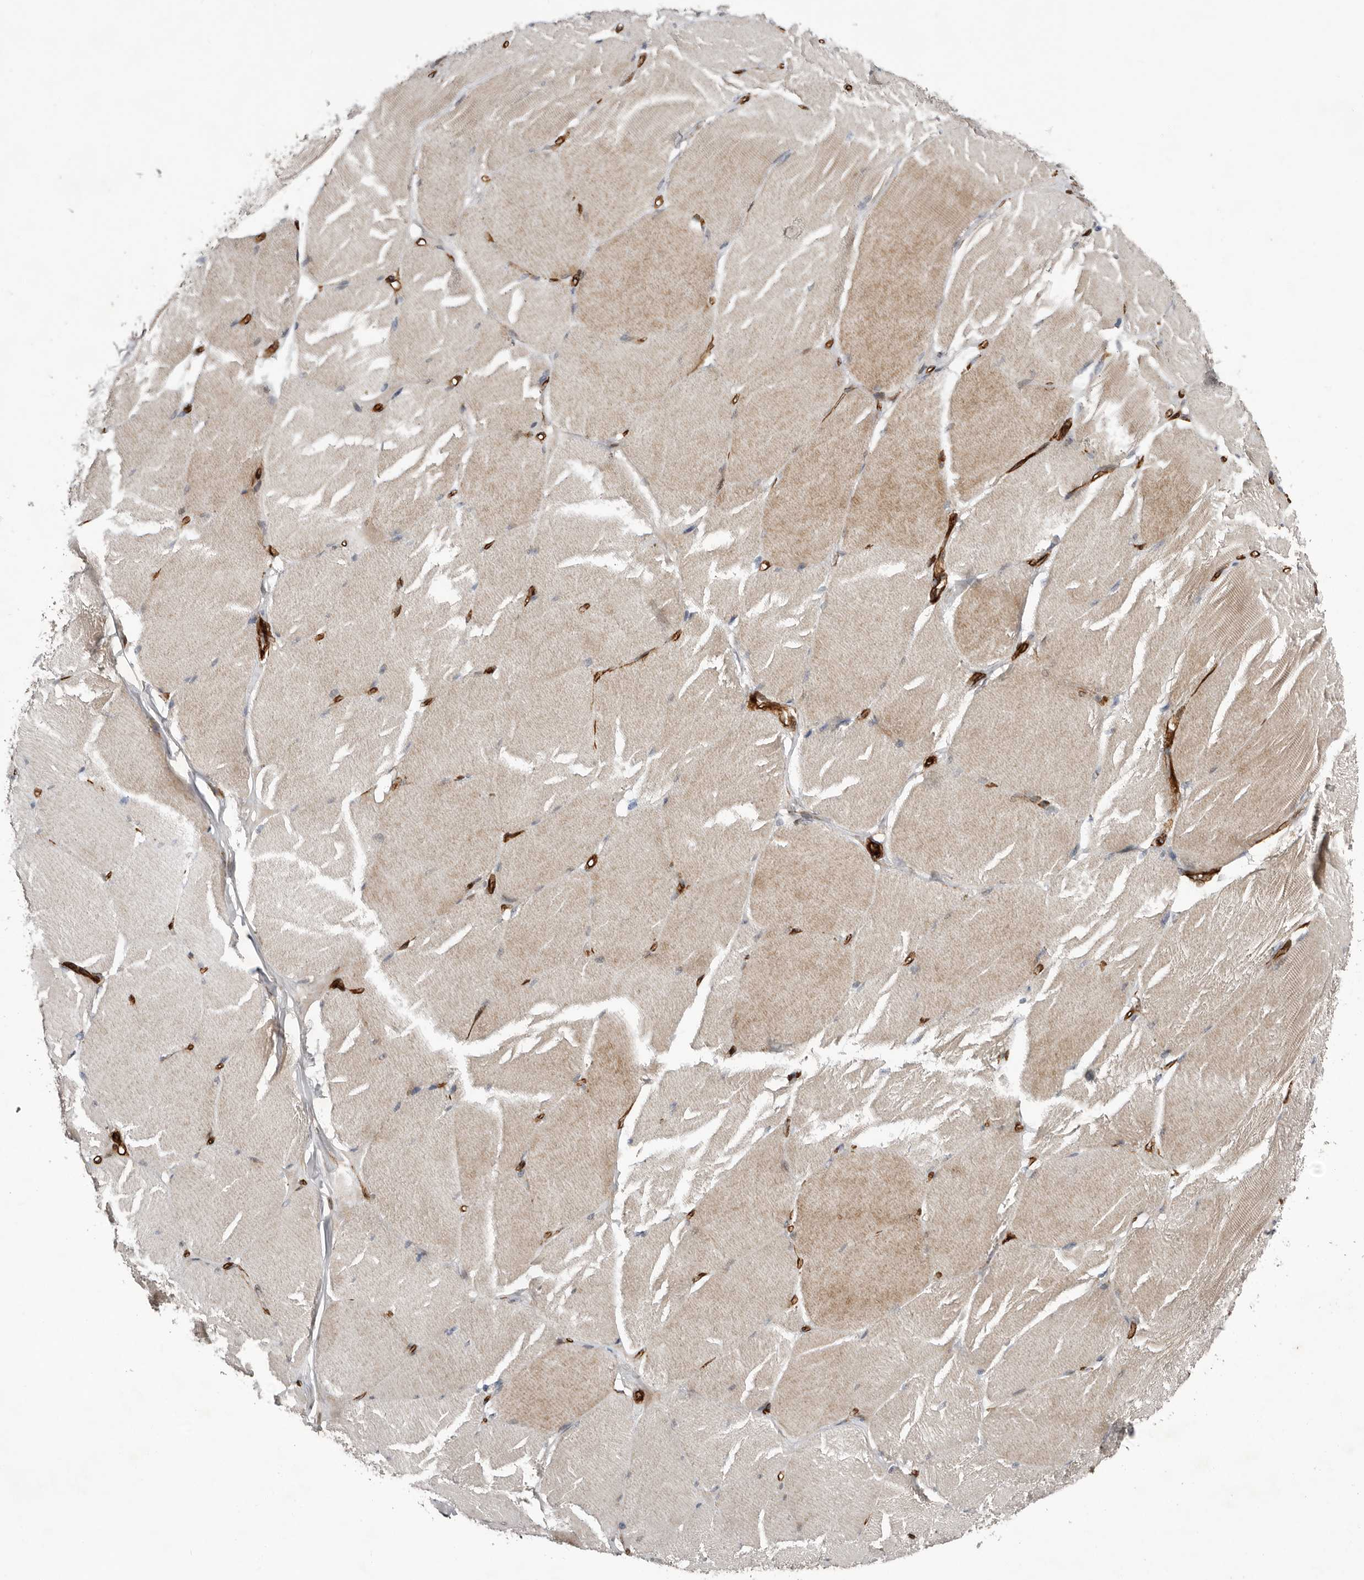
{"staining": {"intensity": "weak", "quantity": "25%-75%", "location": "cytoplasmic/membranous"}, "tissue": "skeletal muscle", "cell_type": "Myocytes", "image_type": "normal", "snomed": [{"axis": "morphology", "description": "Normal tissue, NOS"}, {"axis": "topography", "description": "Skin"}, {"axis": "topography", "description": "Skeletal muscle"}], "caption": "Protein staining of normal skeletal muscle exhibits weak cytoplasmic/membranous expression in approximately 25%-75% of myocytes.", "gene": "RANBP17", "patient": {"sex": "male", "age": 83}}